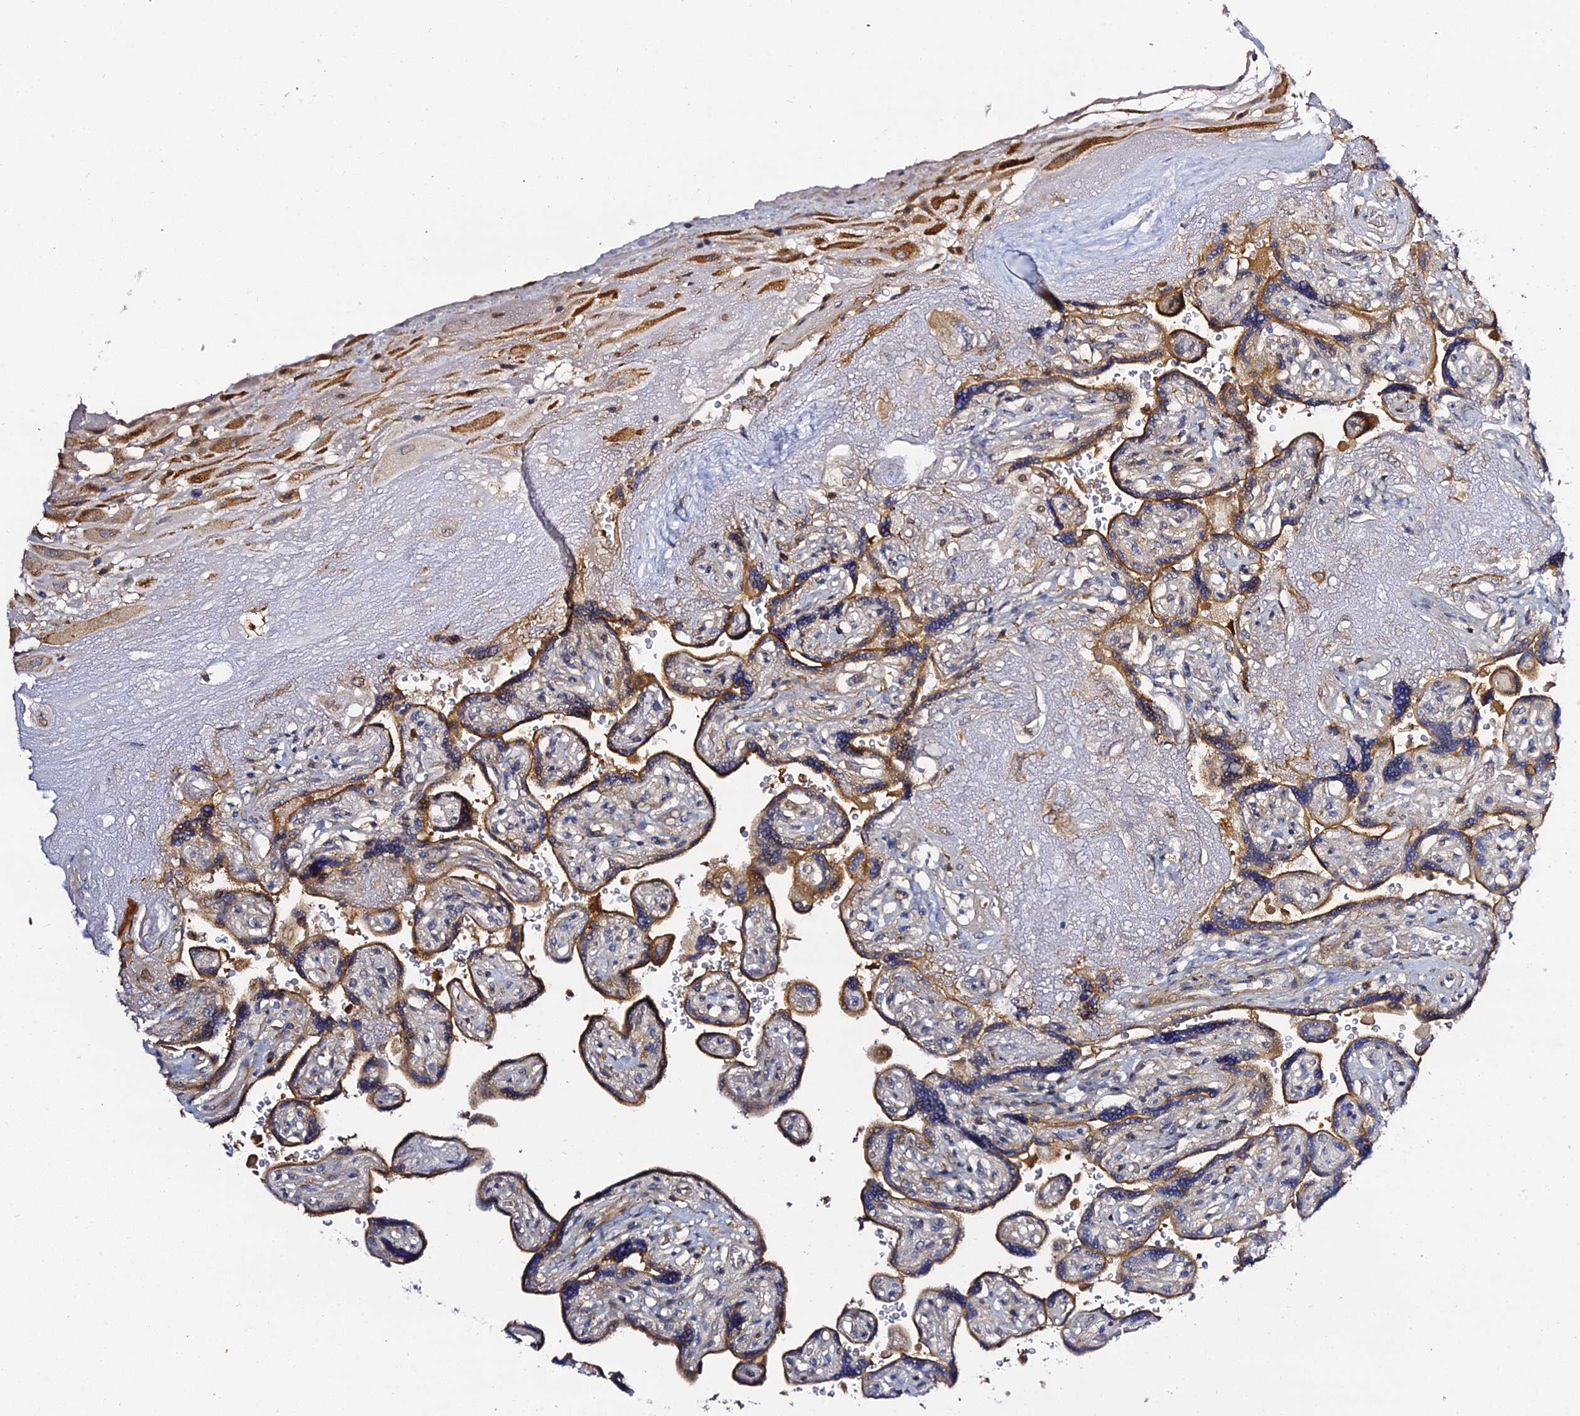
{"staining": {"intensity": "moderate", "quantity": "25%-75%", "location": "cytoplasmic/membranous"}, "tissue": "placenta", "cell_type": "Decidual cells", "image_type": "normal", "snomed": [{"axis": "morphology", "description": "Normal tissue, NOS"}, {"axis": "topography", "description": "Placenta"}], "caption": "A micrograph of human placenta stained for a protein exhibits moderate cytoplasmic/membranous brown staining in decidual cells. The protein is stained brown, and the nuclei are stained in blue (DAB (3,3'-diaminobenzidine) IHC with brightfield microscopy, high magnification).", "gene": "IL4I1", "patient": {"sex": "female", "age": 32}}